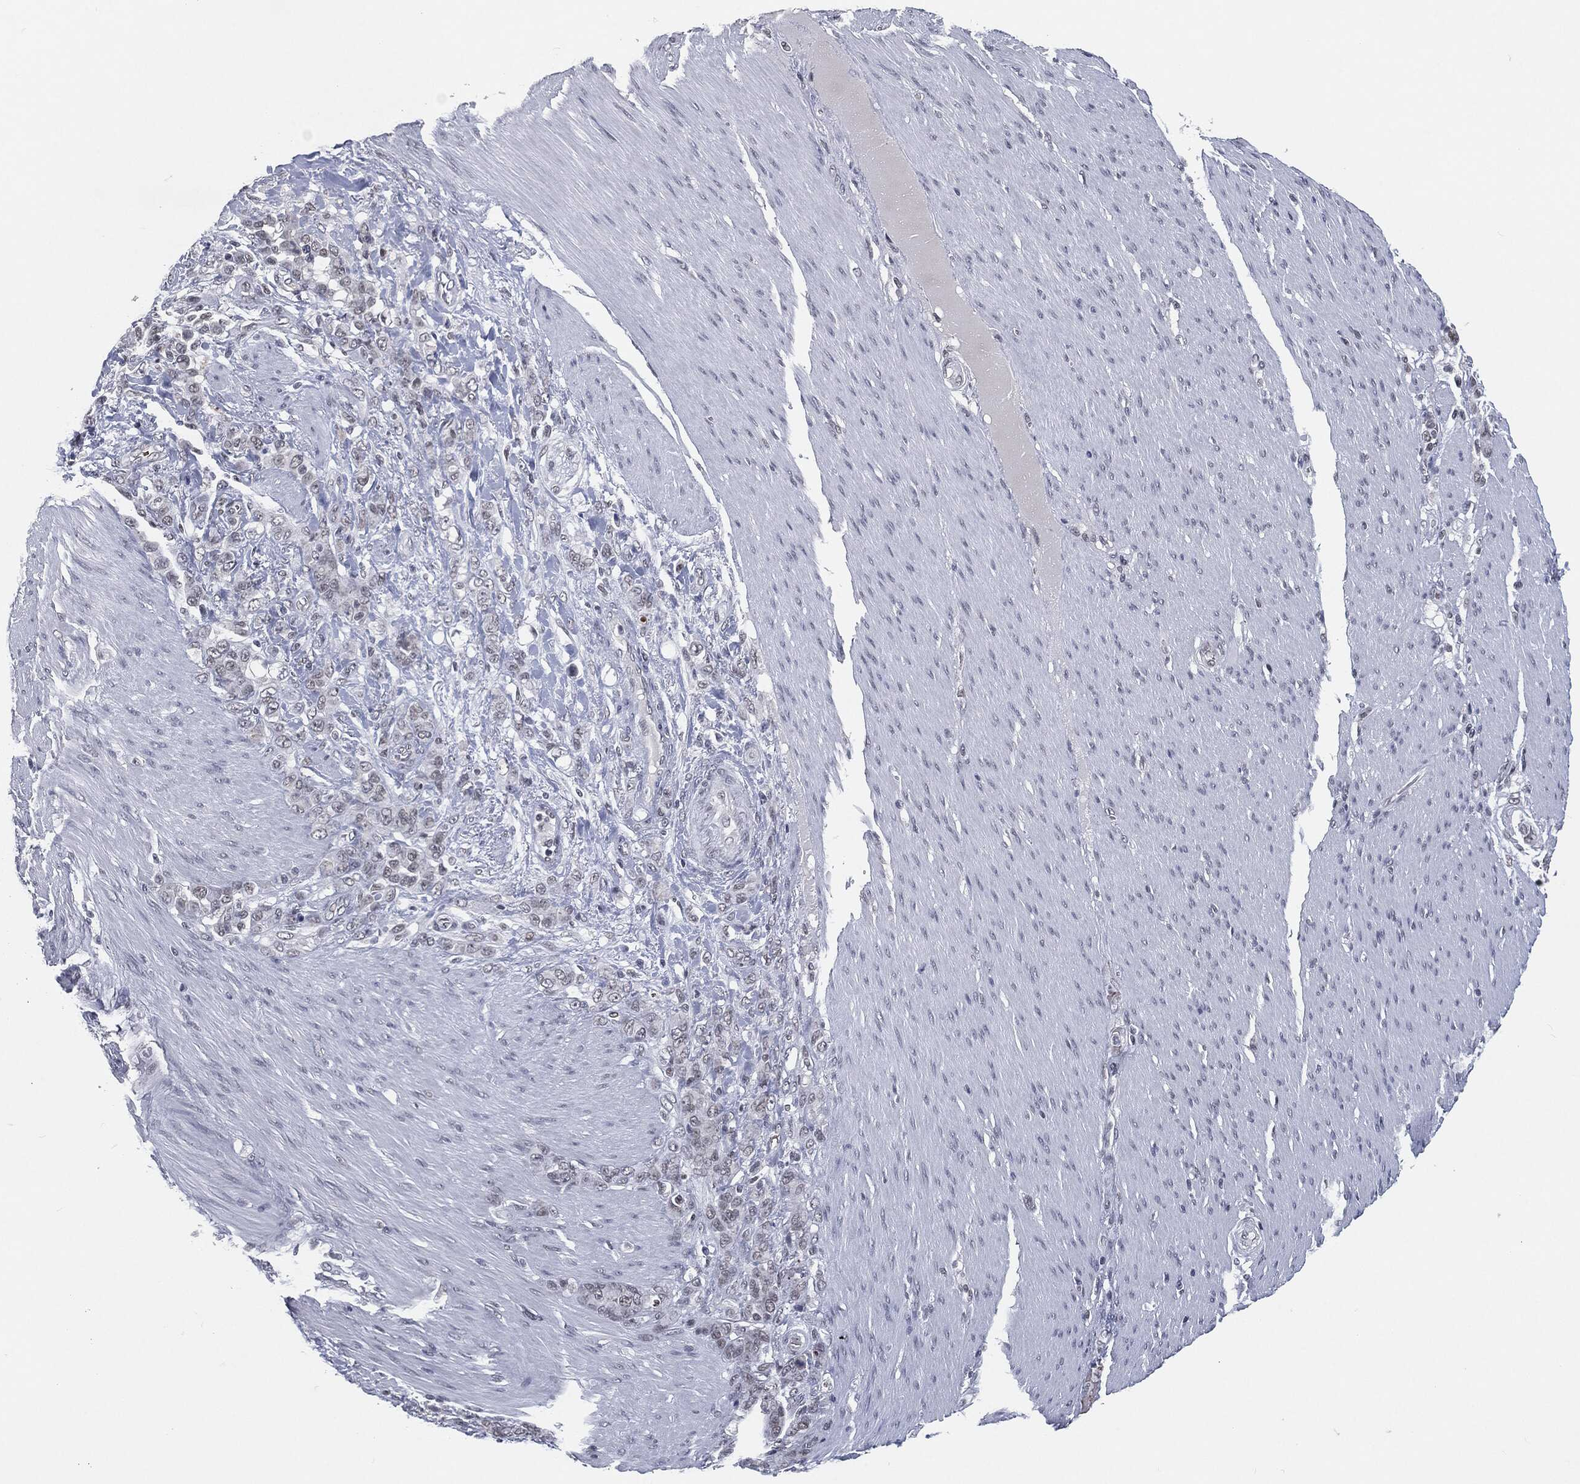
{"staining": {"intensity": "negative", "quantity": "none", "location": "none"}, "tissue": "stomach cancer", "cell_type": "Tumor cells", "image_type": "cancer", "snomed": [{"axis": "morphology", "description": "Normal tissue, NOS"}, {"axis": "morphology", "description": "Adenocarcinoma, NOS"}, {"axis": "topography", "description": "Stomach"}], "caption": "Immunohistochemistry photomicrograph of human stomach cancer stained for a protein (brown), which displays no staining in tumor cells.", "gene": "ANXA1", "patient": {"sex": "female", "age": 79}}